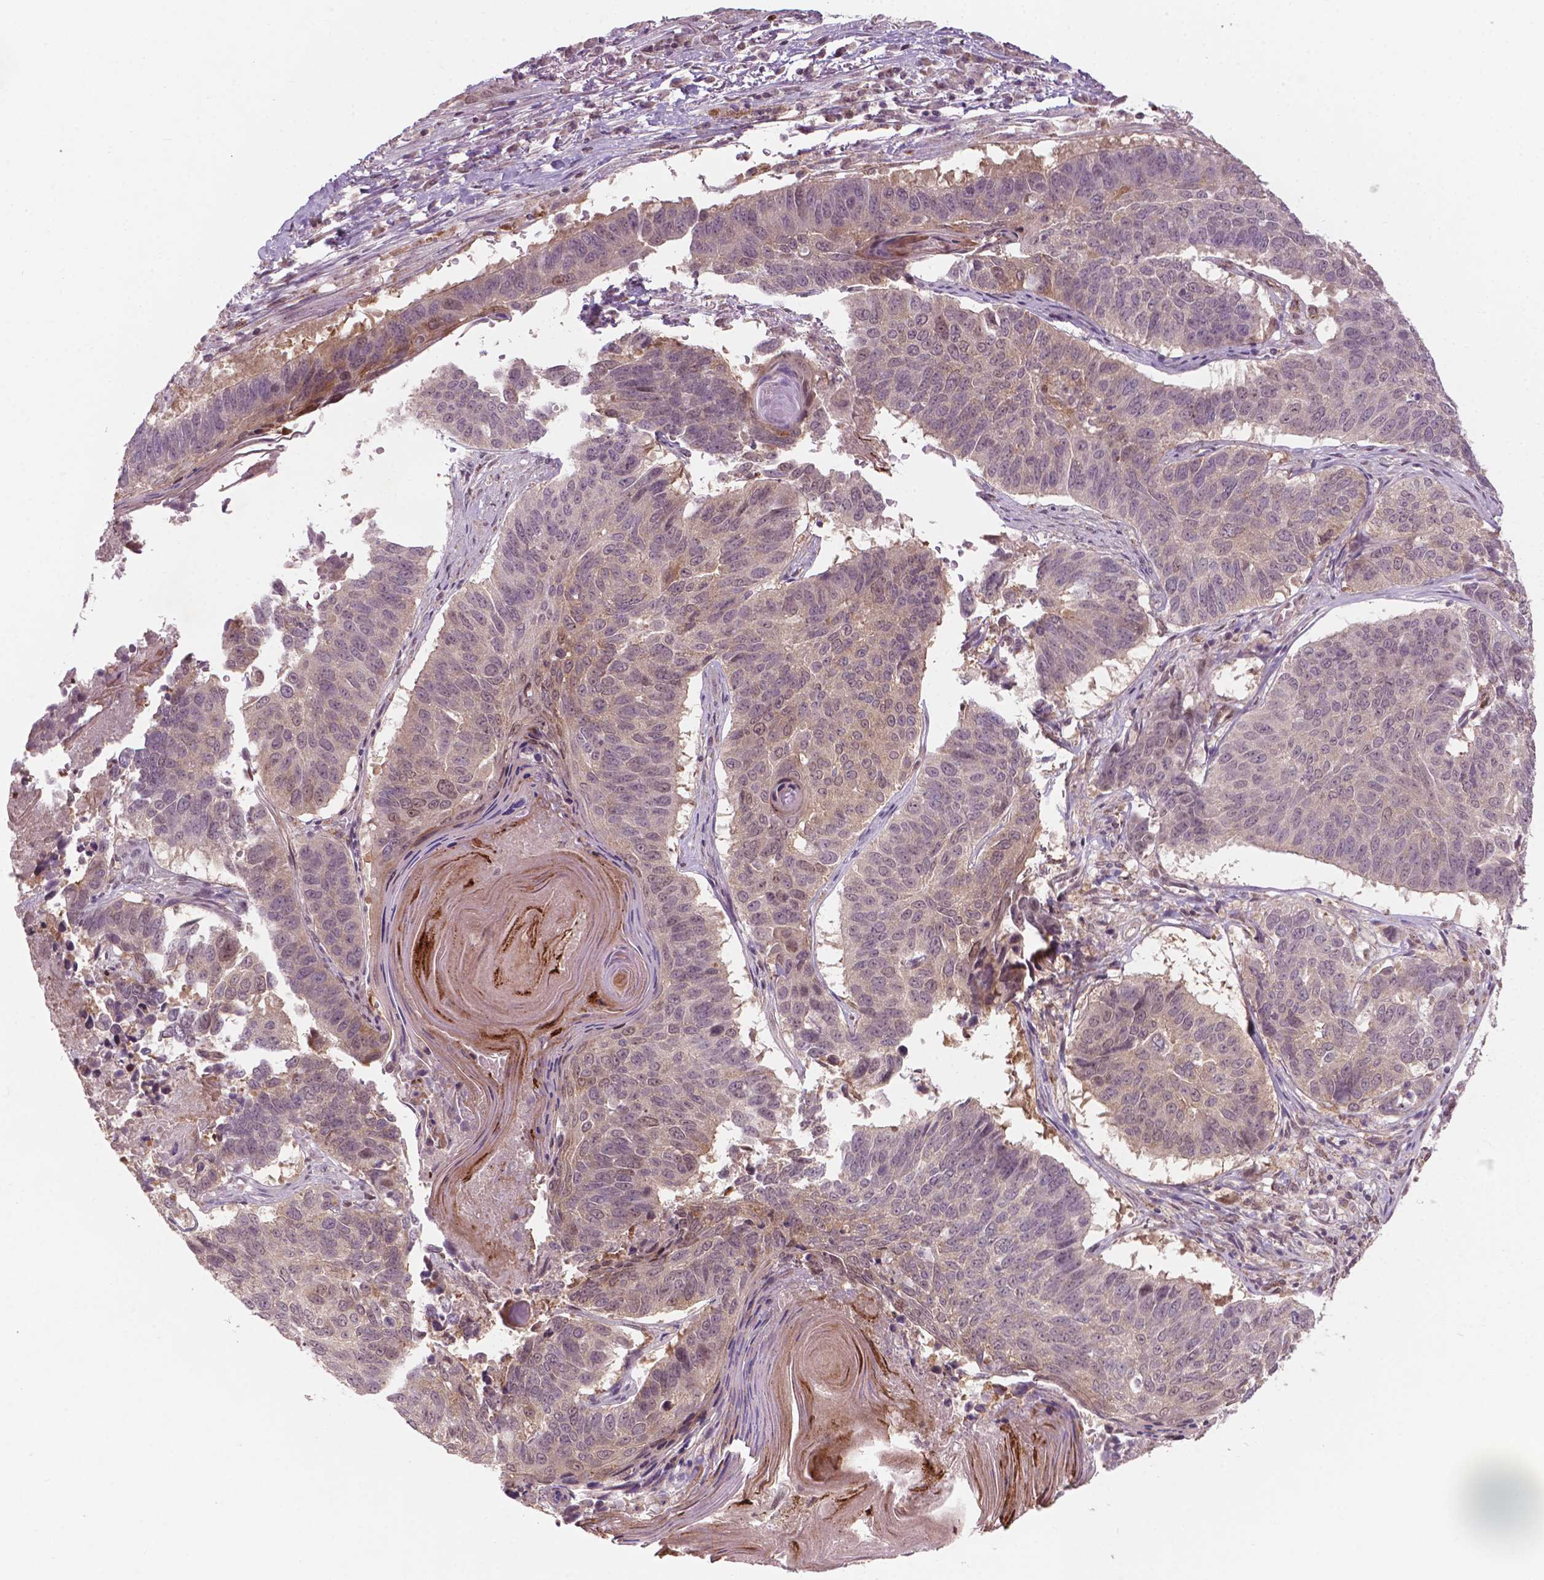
{"staining": {"intensity": "negative", "quantity": "none", "location": "none"}, "tissue": "lung cancer", "cell_type": "Tumor cells", "image_type": "cancer", "snomed": [{"axis": "morphology", "description": "Squamous cell carcinoma, NOS"}, {"axis": "topography", "description": "Lung"}], "caption": "Human lung cancer (squamous cell carcinoma) stained for a protein using immunohistochemistry shows no positivity in tumor cells.", "gene": "NFAT5", "patient": {"sex": "male", "age": 73}}